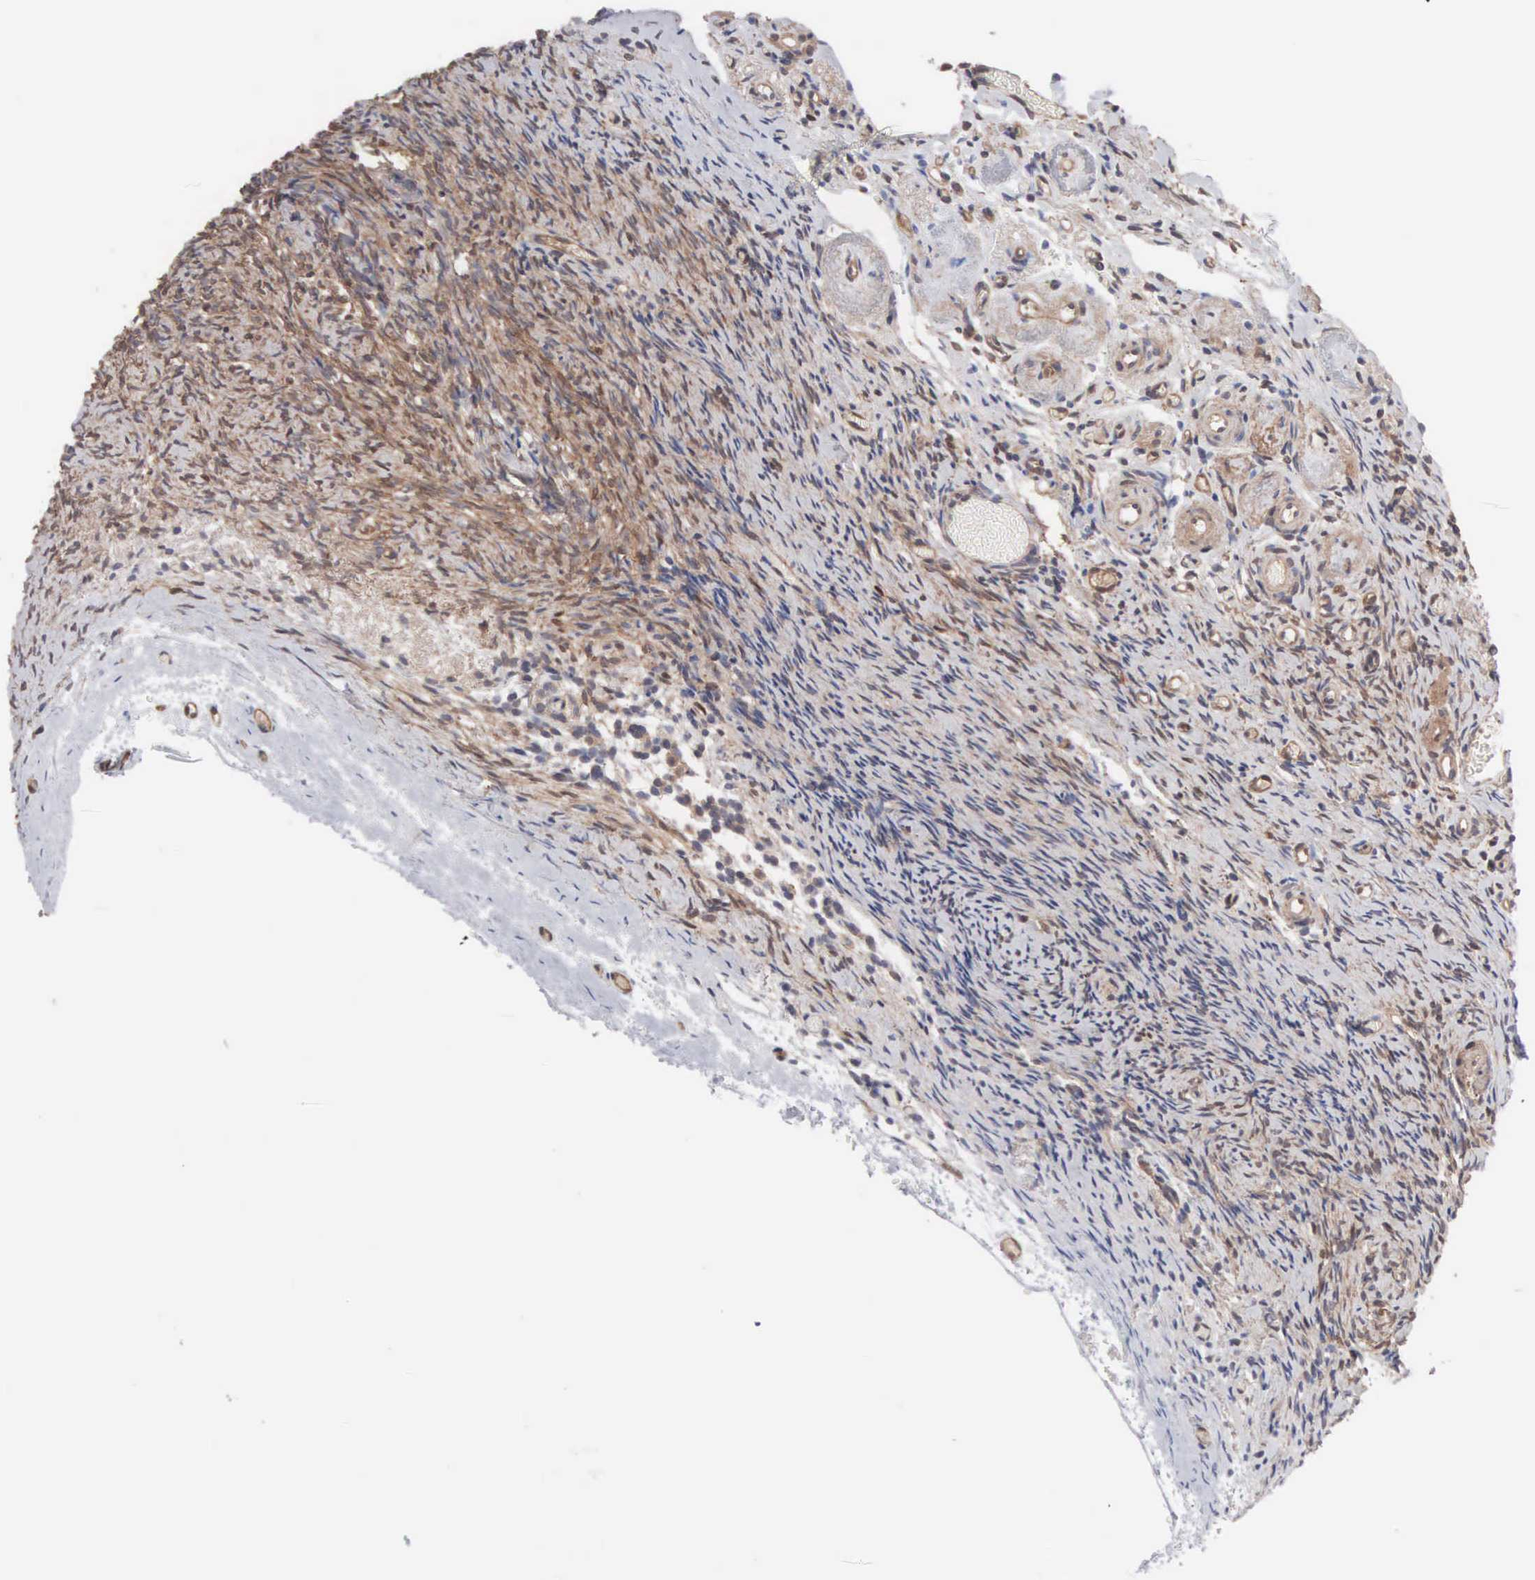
{"staining": {"intensity": "moderate", "quantity": ">75%", "location": "cytoplasmic/membranous"}, "tissue": "ovary", "cell_type": "Ovarian stroma cells", "image_type": "normal", "snomed": [{"axis": "morphology", "description": "Normal tissue, NOS"}, {"axis": "topography", "description": "Ovary"}], "caption": "Ovarian stroma cells show medium levels of moderate cytoplasmic/membranous staining in approximately >75% of cells in benign ovary.", "gene": "MTHFD1", "patient": {"sex": "female", "age": 78}}